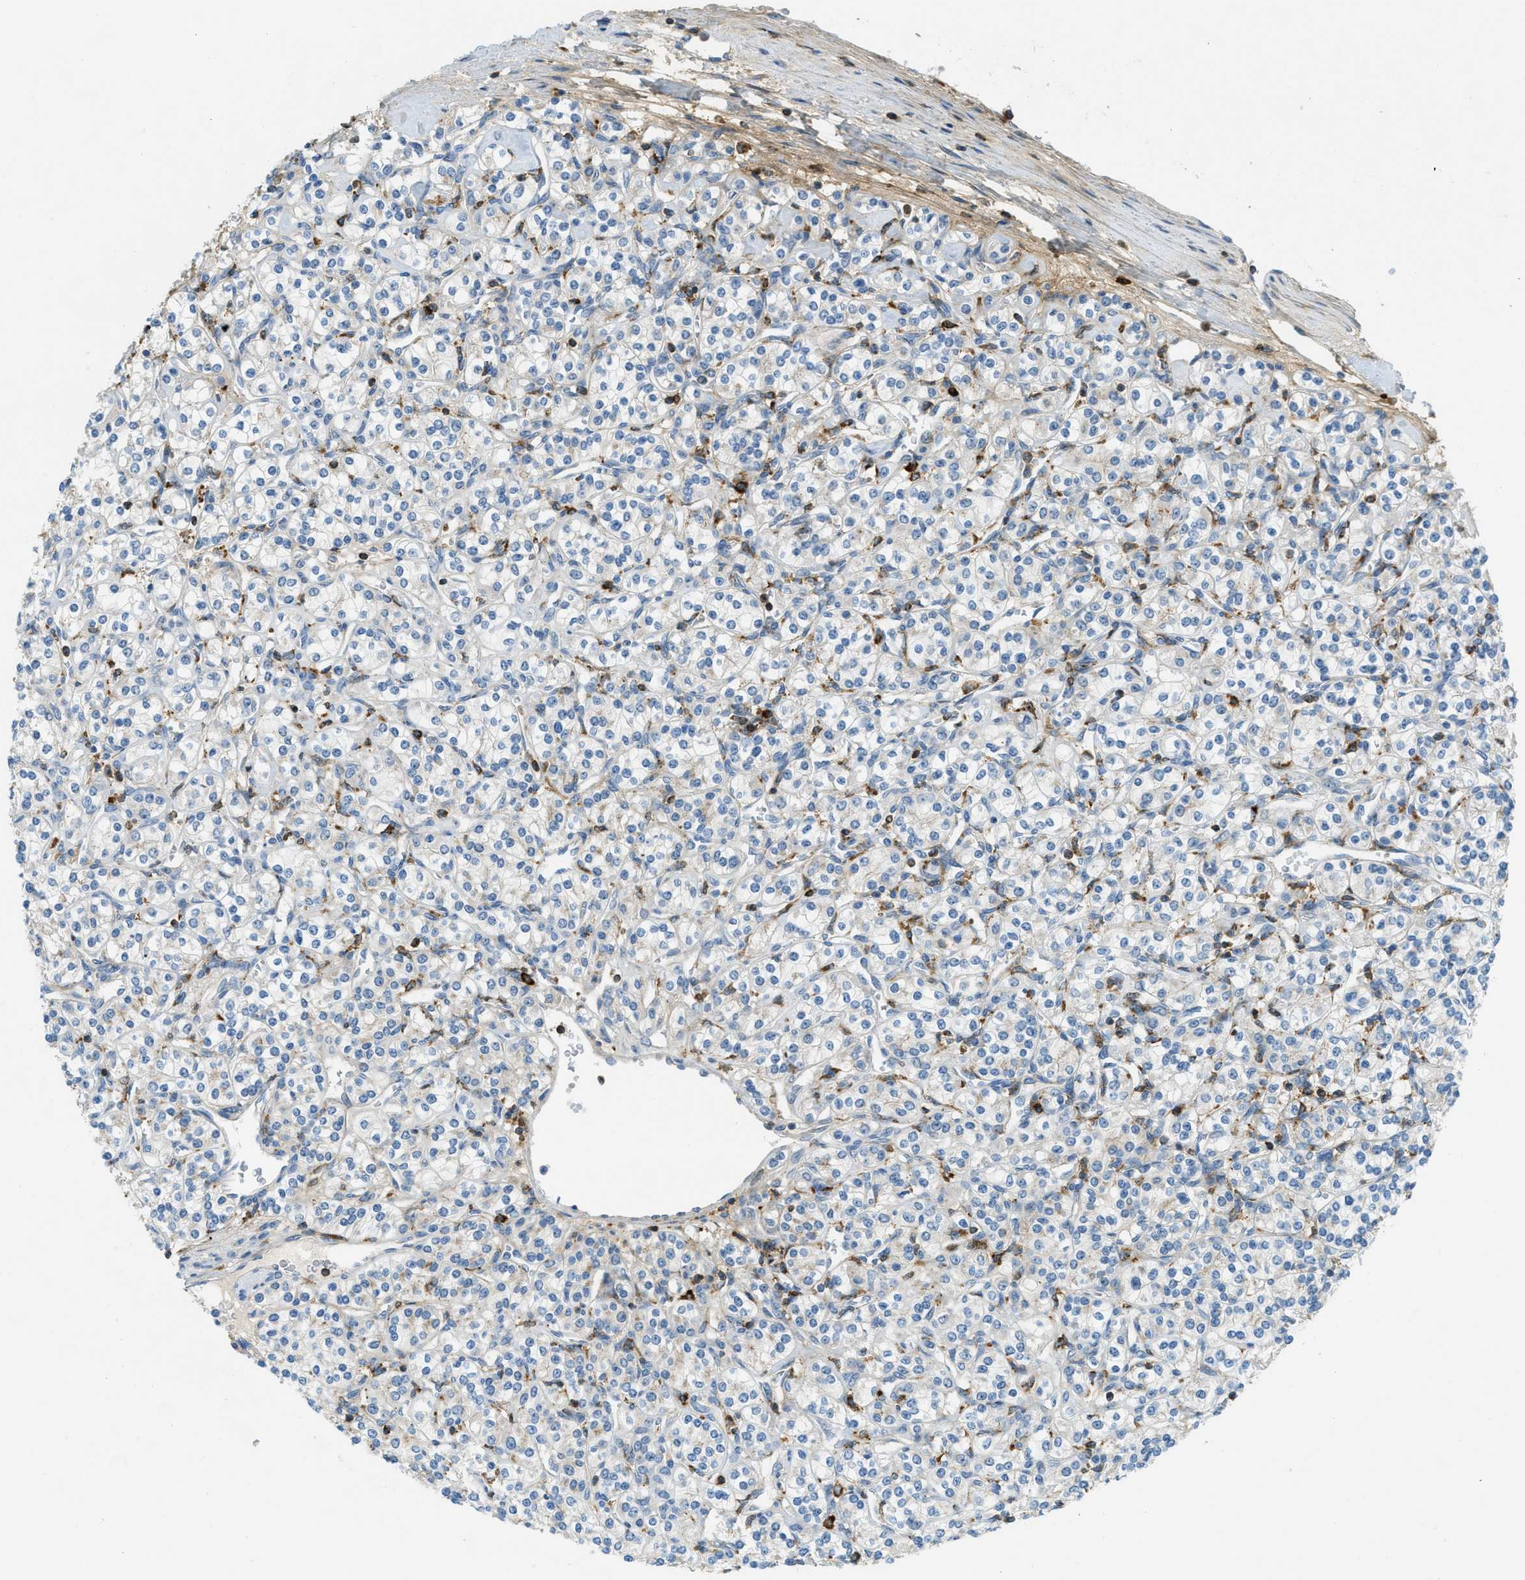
{"staining": {"intensity": "negative", "quantity": "none", "location": "none"}, "tissue": "renal cancer", "cell_type": "Tumor cells", "image_type": "cancer", "snomed": [{"axis": "morphology", "description": "Adenocarcinoma, NOS"}, {"axis": "topography", "description": "Kidney"}], "caption": "Protein analysis of renal cancer (adenocarcinoma) reveals no significant expression in tumor cells.", "gene": "PLBD2", "patient": {"sex": "male", "age": 77}}